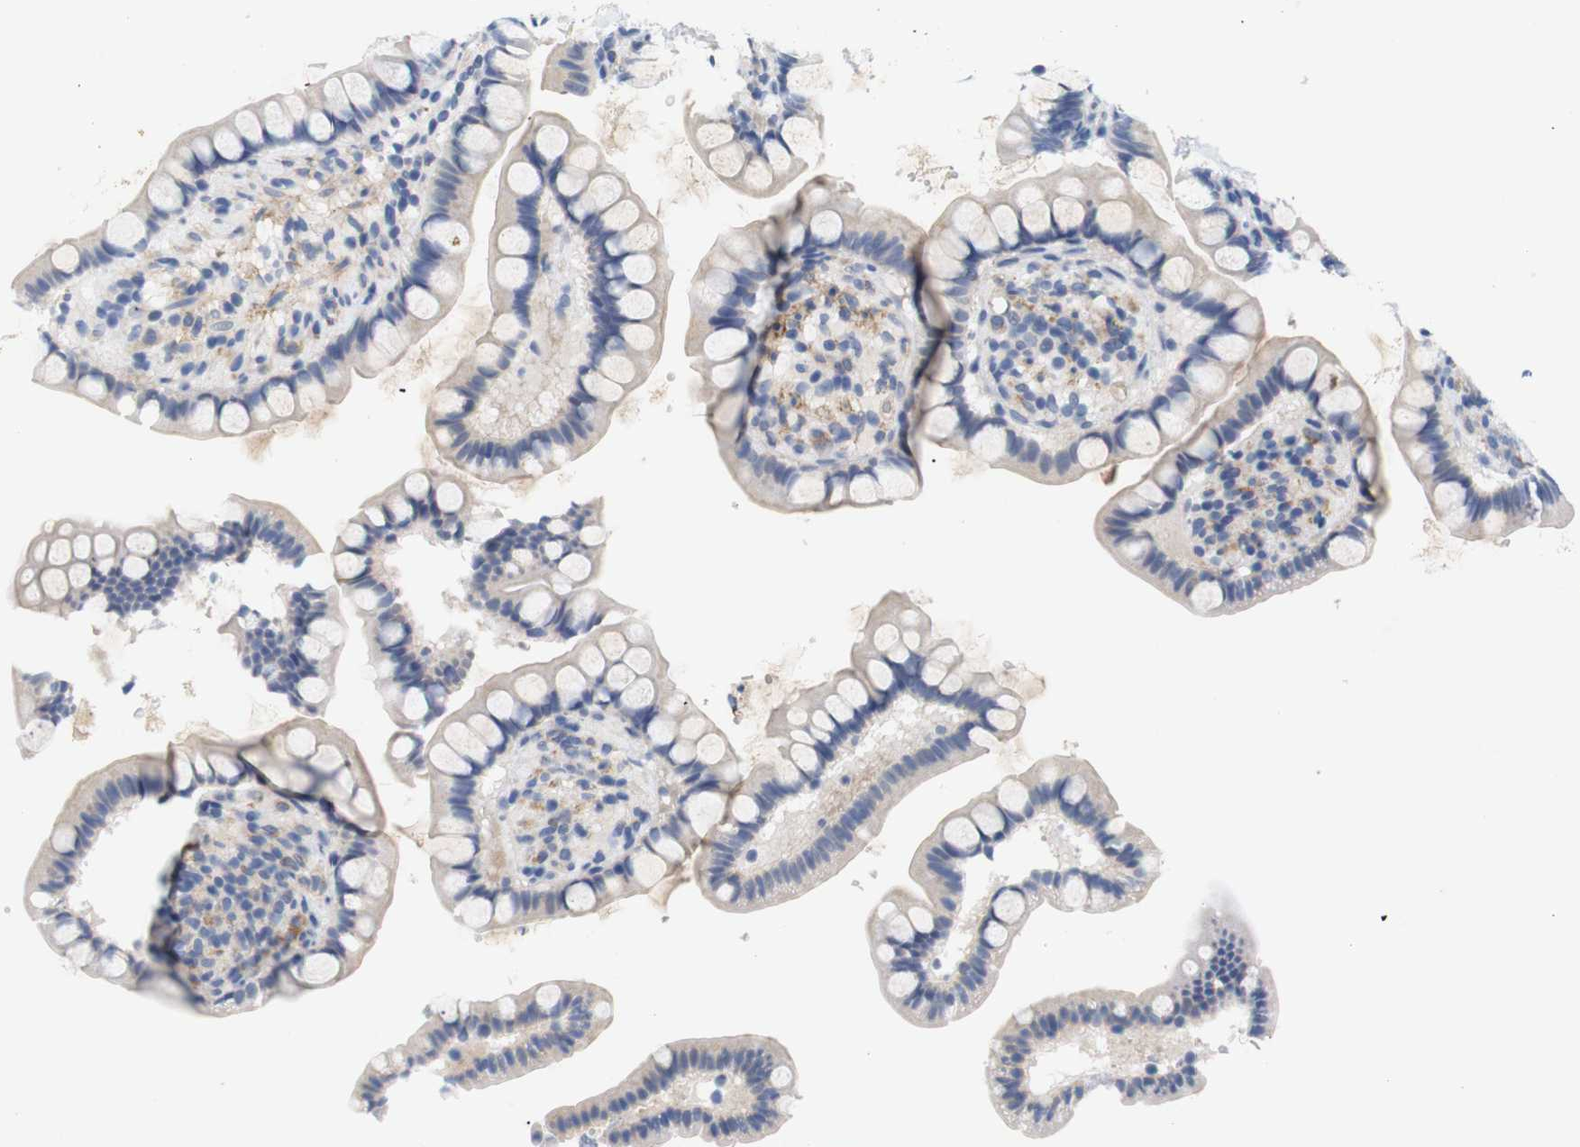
{"staining": {"intensity": "negative", "quantity": "none", "location": "none"}, "tissue": "small intestine", "cell_type": "Glandular cells", "image_type": "normal", "snomed": [{"axis": "morphology", "description": "Normal tissue, NOS"}, {"axis": "topography", "description": "Small intestine"}], "caption": "This is a image of immunohistochemistry (IHC) staining of unremarkable small intestine, which shows no positivity in glandular cells.", "gene": "ITGA5", "patient": {"sex": "female", "age": 84}}